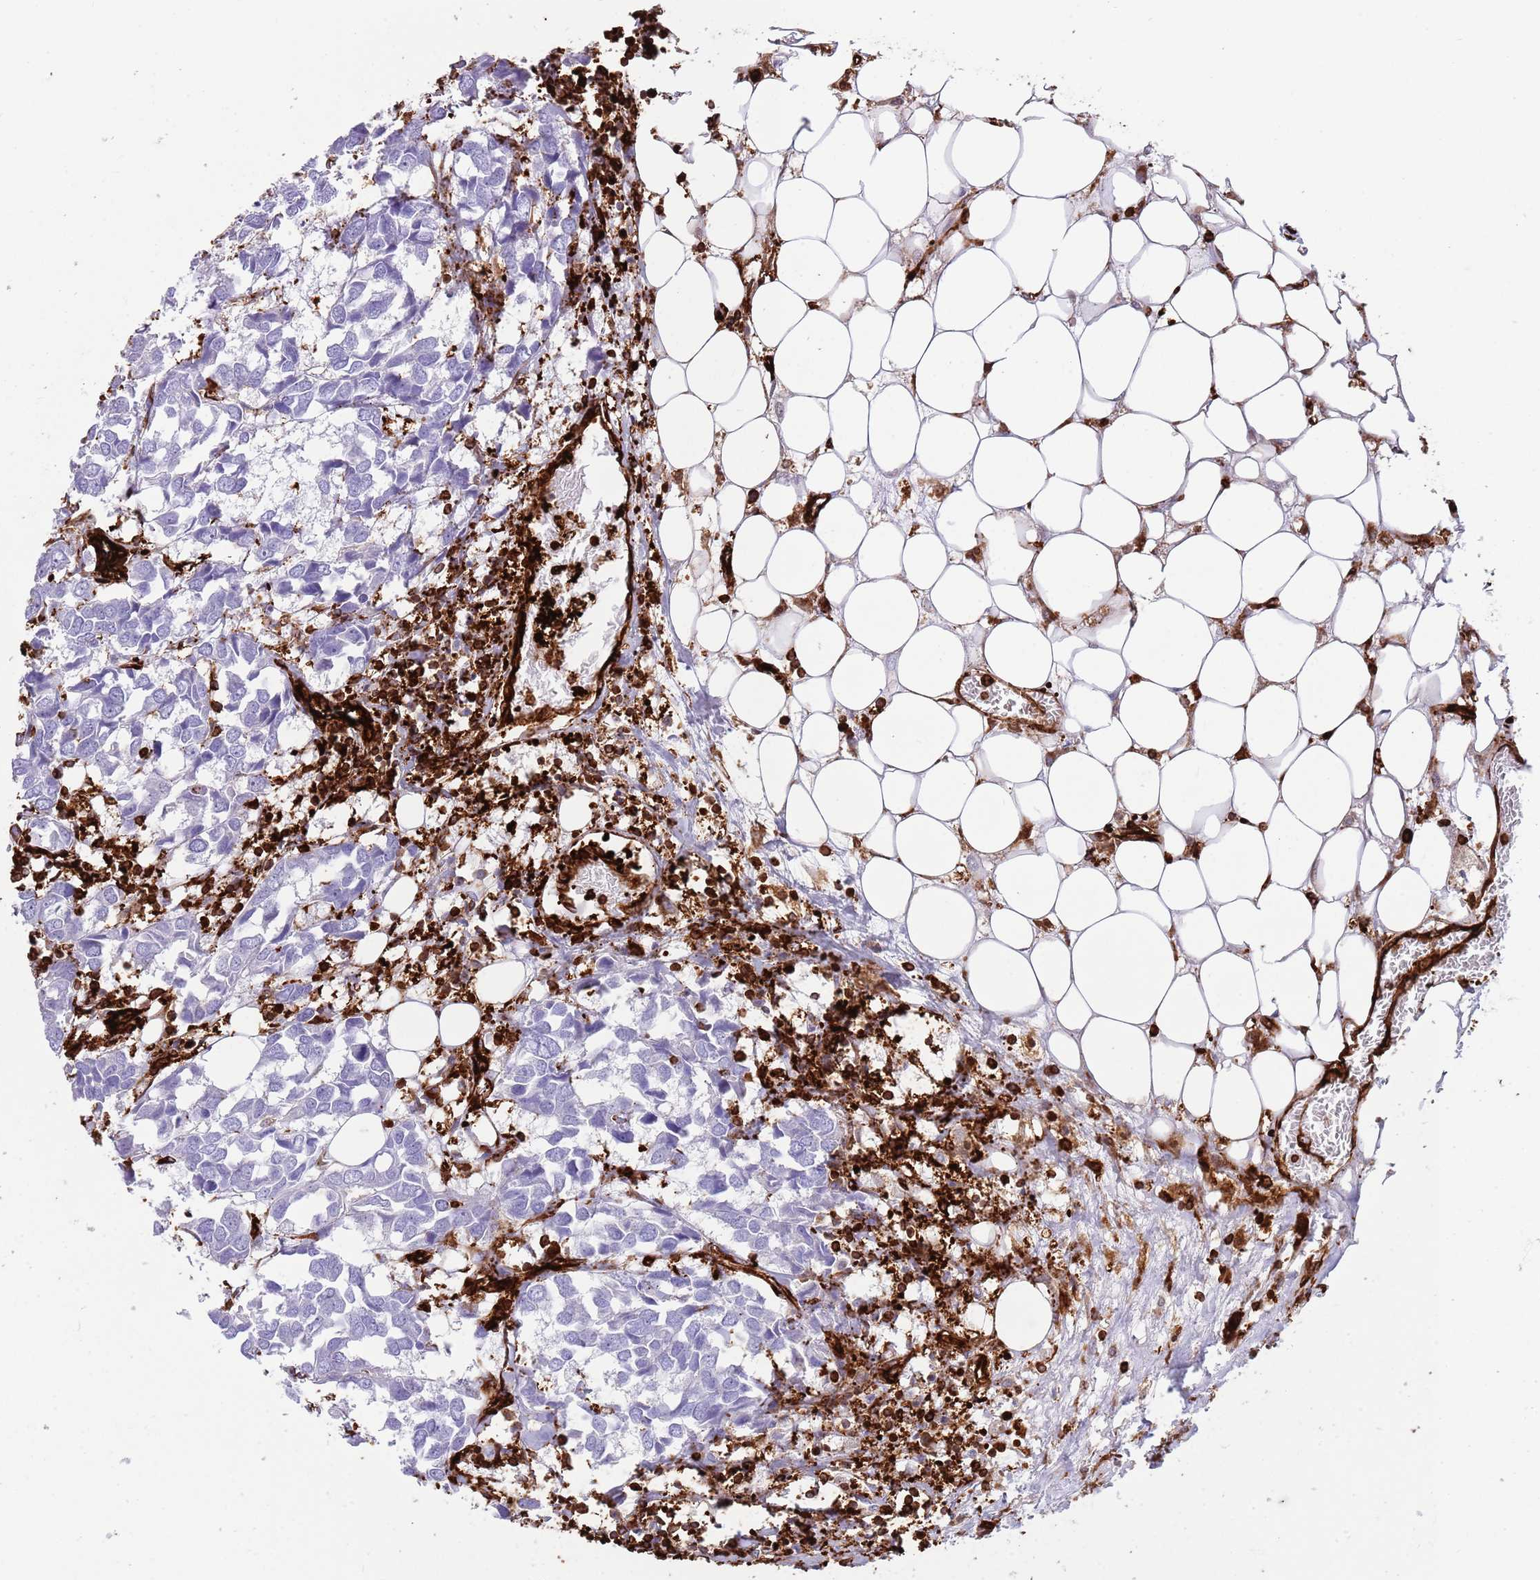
{"staining": {"intensity": "negative", "quantity": "none", "location": "none"}, "tissue": "breast cancer", "cell_type": "Tumor cells", "image_type": "cancer", "snomed": [{"axis": "morphology", "description": "Duct carcinoma"}, {"axis": "topography", "description": "Breast"}], "caption": "Immunohistochemical staining of human invasive ductal carcinoma (breast) shows no significant staining in tumor cells. (DAB (3,3'-diaminobenzidine) IHC, high magnification).", "gene": "KBTBD7", "patient": {"sex": "female", "age": 83}}